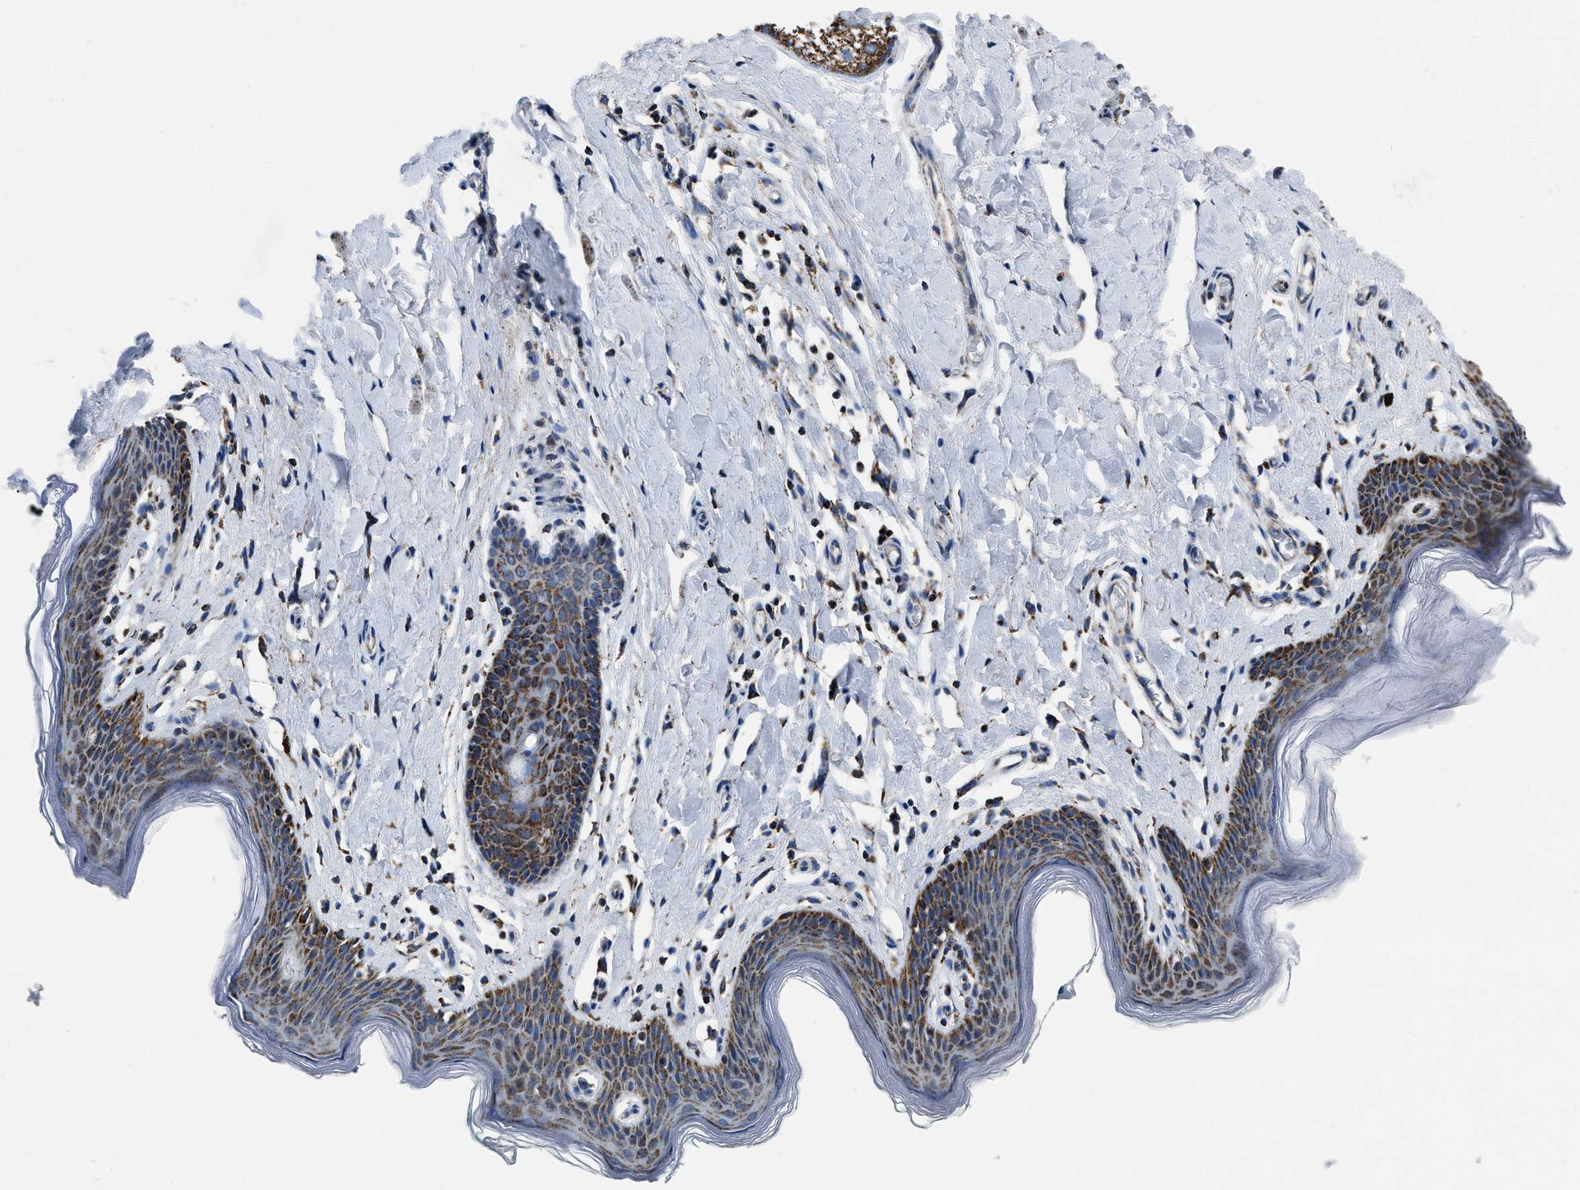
{"staining": {"intensity": "strong", "quantity": ">75%", "location": "cytoplasmic/membranous"}, "tissue": "skin", "cell_type": "Epidermal cells", "image_type": "normal", "snomed": [{"axis": "morphology", "description": "Normal tissue, NOS"}, {"axis": "topography", "description": "Vulva"}], "caption": "Brown immunohistochemical staining in benign human skin exhibits strong cytoplasmic/membranous positivity in approximately >75% of epidermal cells. Using DAB (brown) and hematoxylin (blue) stains, captured at high magnification using brightfield microscopy.", "gene": "NSD3", "patient": {"sex": "female", "age": 66}}